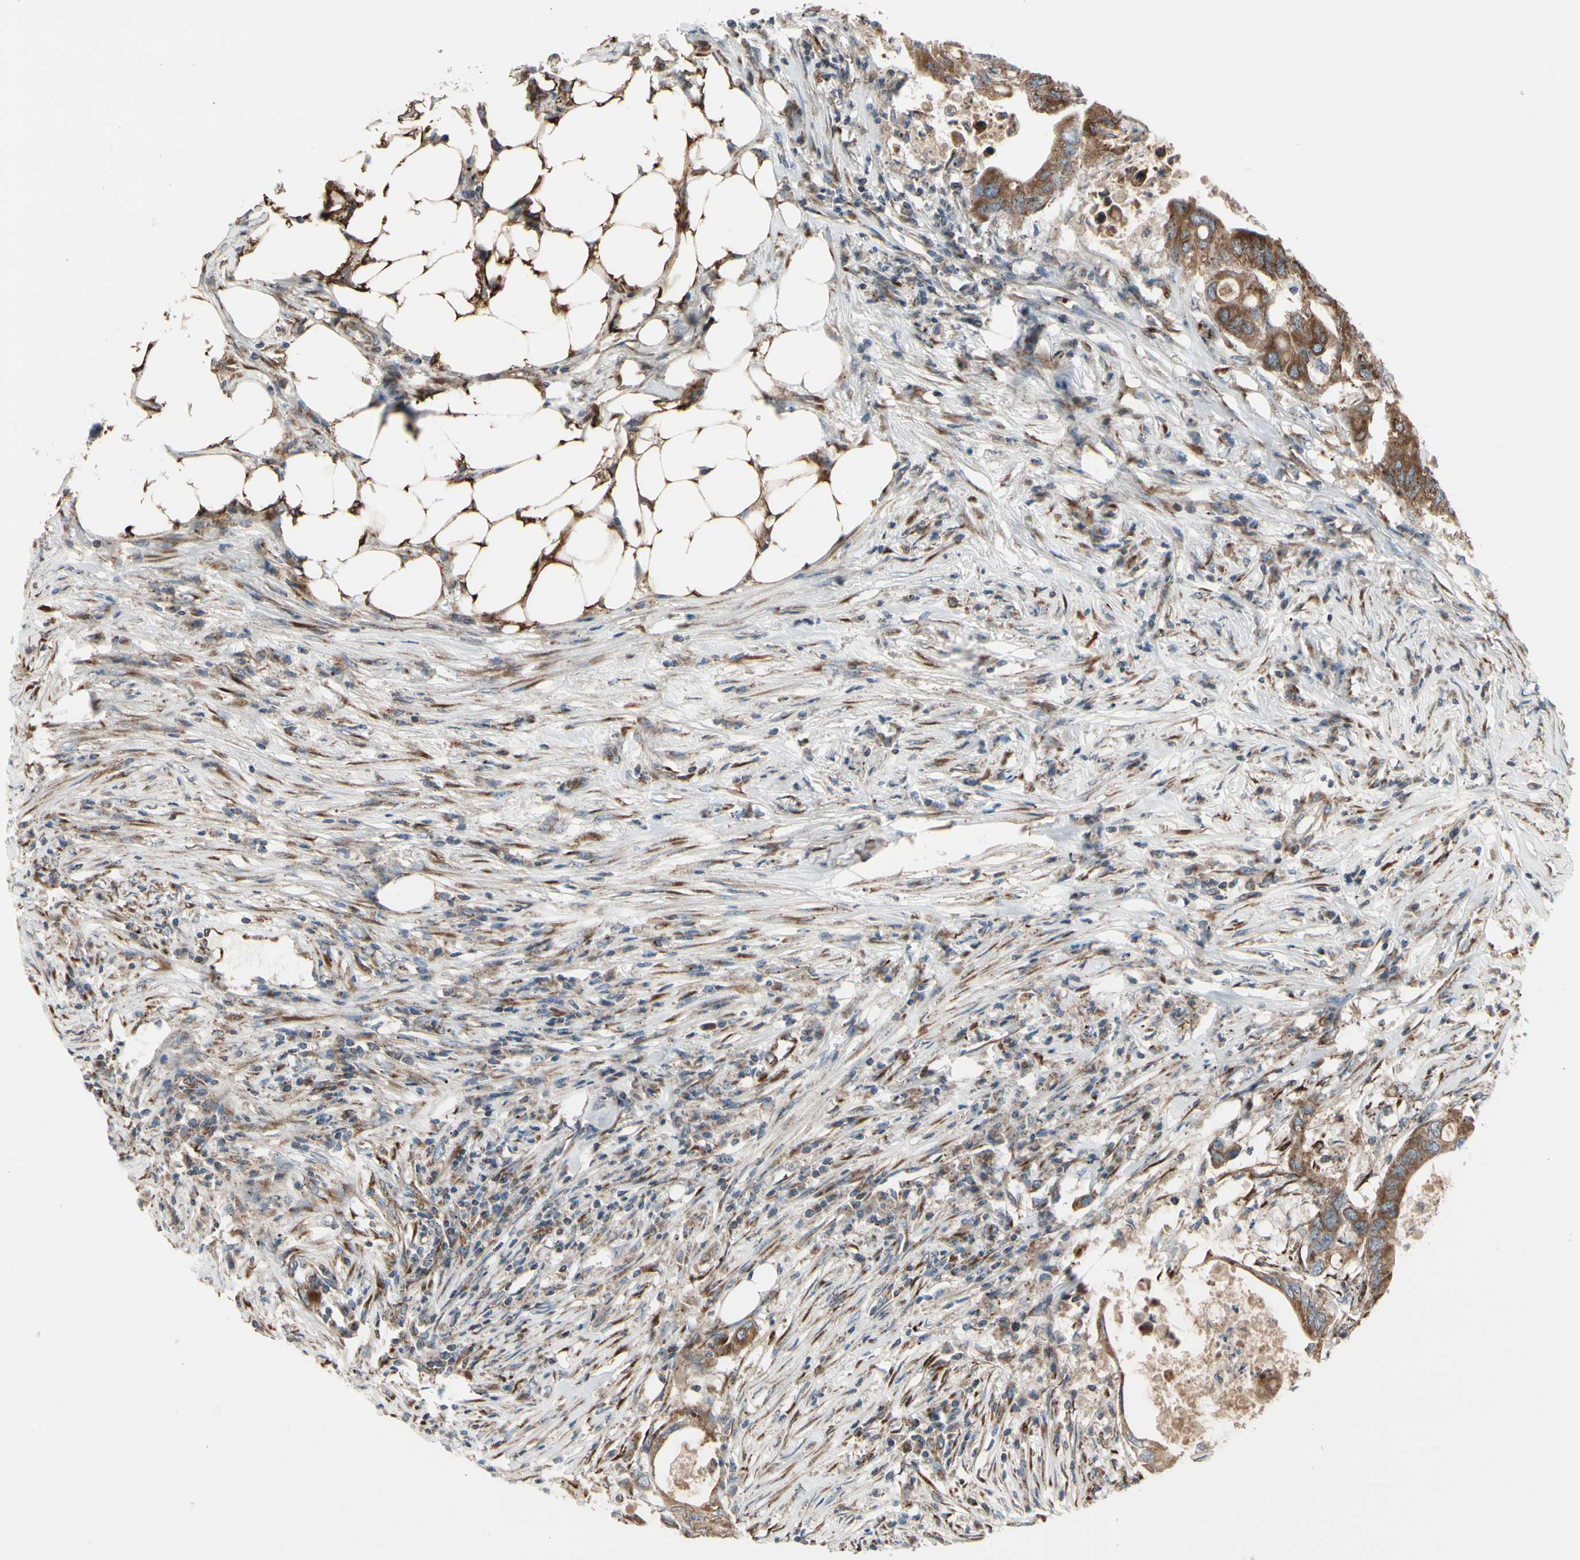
{"staining": {"intensity": "moderate", "quantity": ">75%", "location": "cytoplasmic/membranous"}, "tissue": "colorectal cancer", "cell_type": "Tumor cells", "image_type": "cancer", "snomed": [{"axis": "morphology", "description": "Adenocarcinoma, NOS"}, {"axis": "topography", "description": "Colon"}], "caption": "Immunohistochemistry photomicrograph of neoplastic tissue: human colorectal adenocarcinoma stained using IHC demonstrates medium levels of moderate protein expression localized specifically in the cytoplasmic/membranous of tumor cells, appearing as a cytoplasmic/membranous brown color.", "gene": "SLC39A9", "patient": {"sex": "male", "age": 71}}